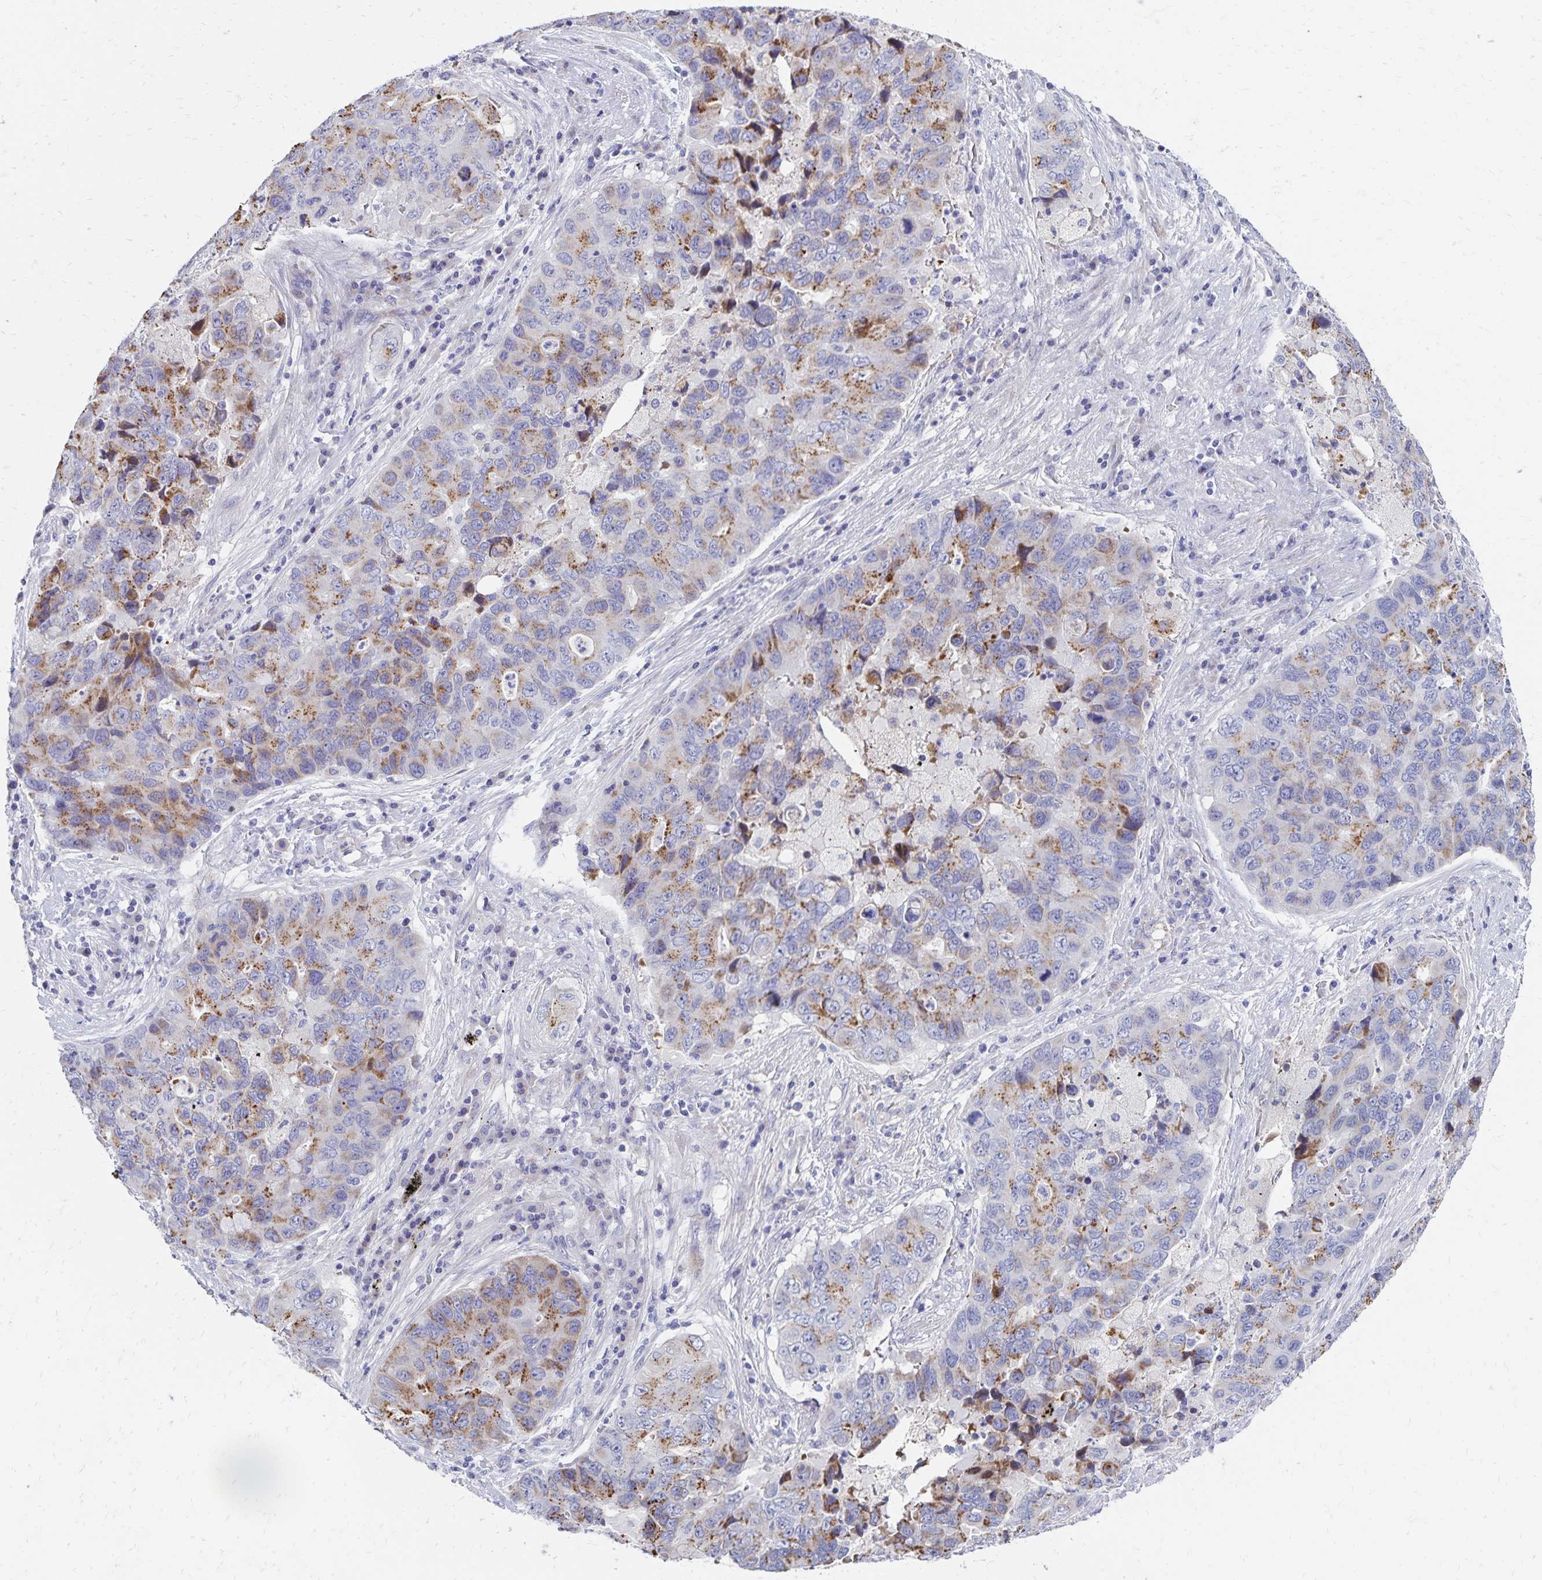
{"staining": {"intensity": "moderate", "quantity": "25%-75%", "location": "cytoplasmic/membranous"}, "tissue": "lung cancer", "cell_type": "Tumor cells", "image_type": "cancer", "snomed": [{"axis": "morphology", "description": "Adenocarcinoma, NOS"}, {"axis": "morphology", "description": "Adenocarcinoma, metastatic, NOS"}, {"axis": "topography", "description": "Lymph node"}, {"axis": "topography", "description": "Lung"}], "caption": "This is a photomicrograph of immunohistochemistry (IHC) staining of adenocarcinoma (lung), which shows moderate positivity in the cytoplasmic/membranous of tumor cells.", "gene": "NECAP1", "patient": {"sex": "female", "age": 54}}